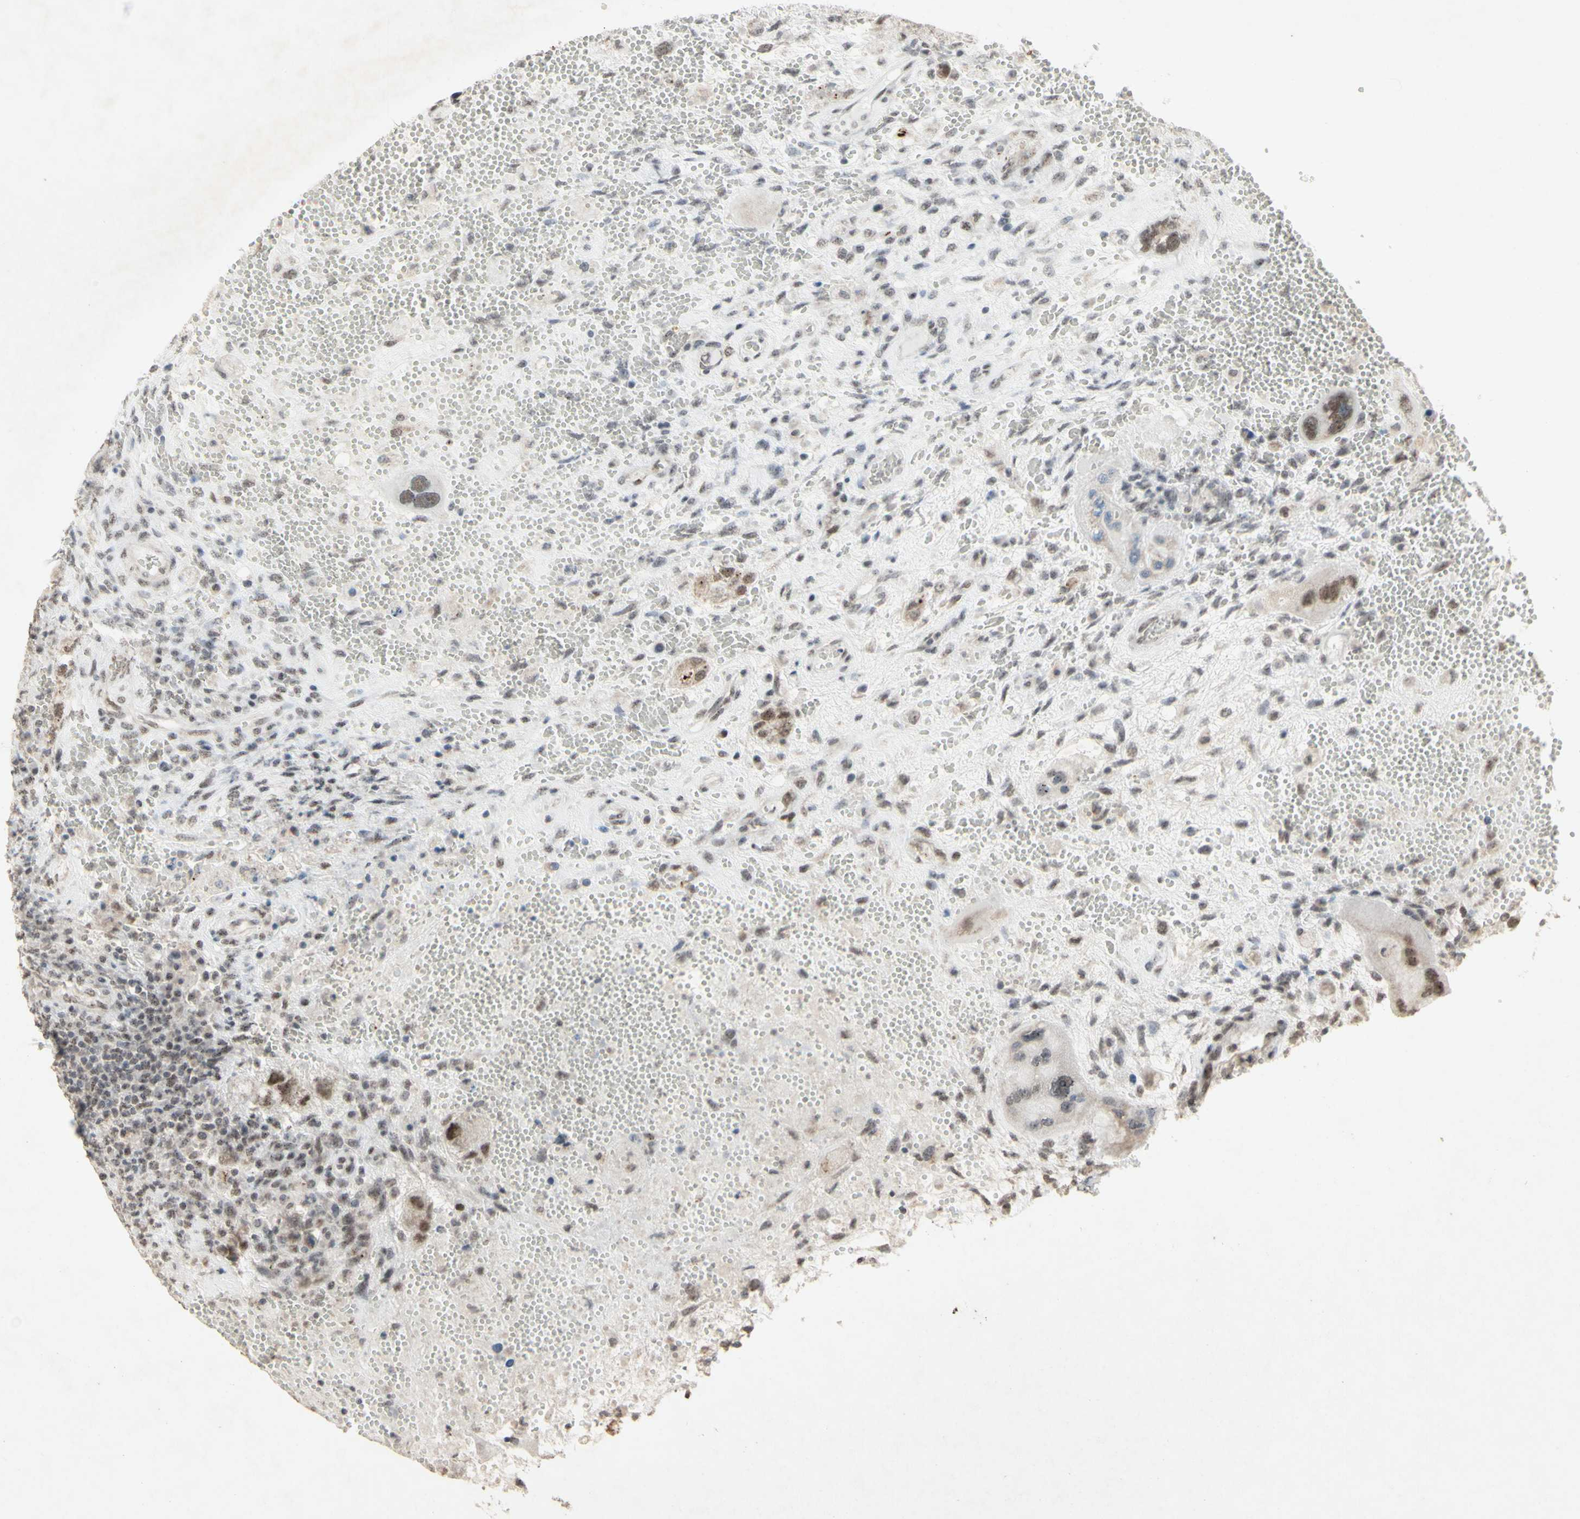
{"staining": {"intensity": "moderate", "quantity": "25%-75%", "location": "nuclear"}, "tissue": "testis cancer", "cell_type": "Tumor cells", "image_type": "cancer", "snomed": [{"axis": "morphology", "description": "Carcinoma, Embryonal, NOS"}, {"axis": "topography", "description": "Testis"}], "caption": "Moderate nuclear positivity for a protein is seen in approximately 25%-75% of tumor cells of testis cancer using immunohistochemistry.", "gene": "CENPB", "patient": {"sex": "male", "age": 26}}